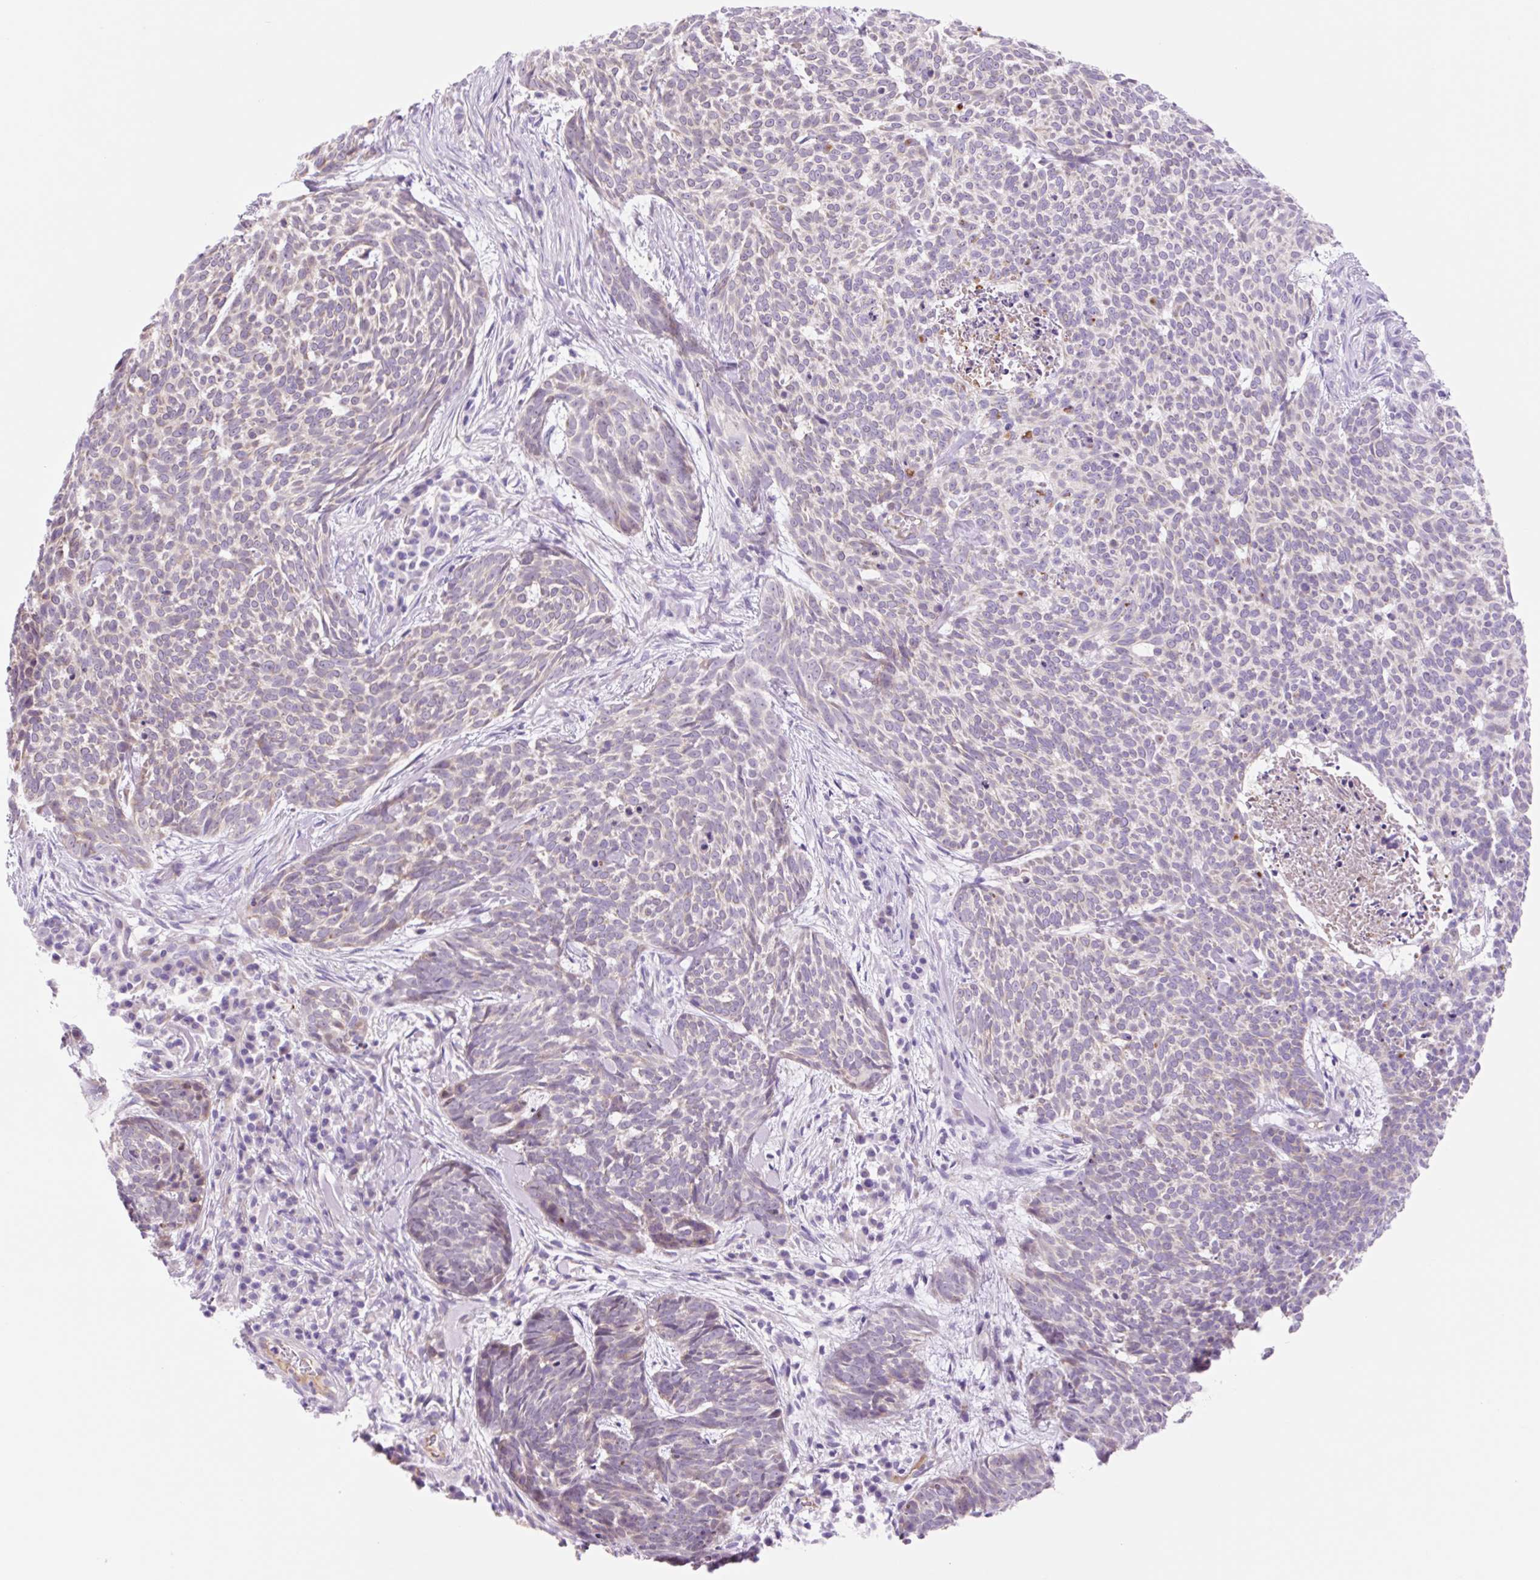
{"staining": {"intensity": "weak", "quantity": "<25%", "location": "cytoplasmic/membranous"}, "tissue": "skin cancer", "cell_type": "Tumor cells", "image_type": "cancer", "snomed": [{"axis": "morphology", "description": "Basal cell carcinoma"}, {"axis": "topography", "description": "Skin"}], "caption": "A micrograph of skin cancer stained for a protein reveals no brown staining in tumor cells.", "gene": "ZNF121", "patient": {"sex": "female", "age": 93}}